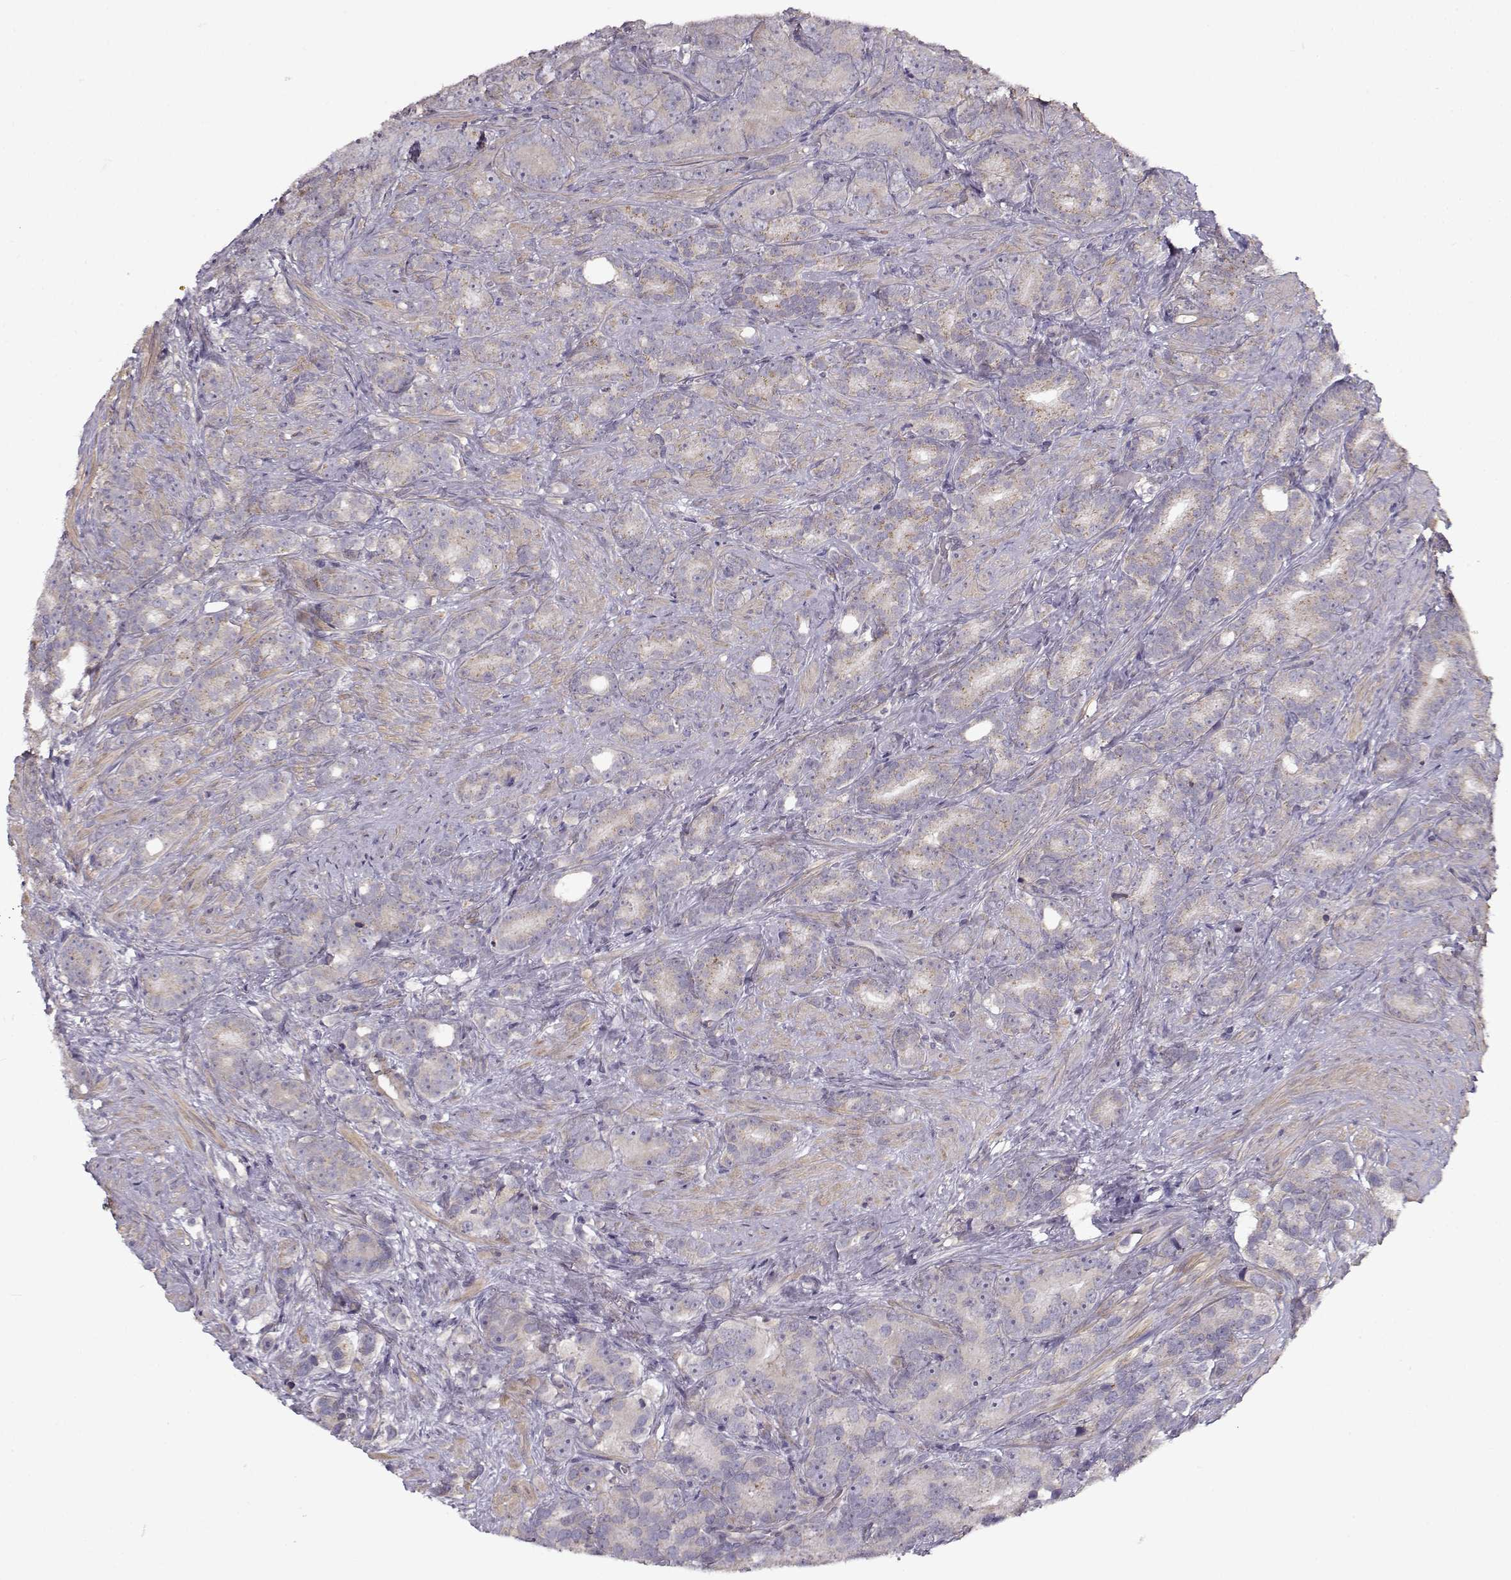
{"staining": {"intensity": "negative", "quantity": "none", "location": "none"}, "tissue": "prostate cancer", "cell_type": "Tumor cells", "image_type": "cancer", "snomed": [{"axis": "morphology", "description": "Adenocarcinoma, High grade"}, {"axis": "topography", "description": "Prostate"}], "caption": "The immunohistochemistry (IHC) histopathology image has no significant expression in tumor cells of prostate adenocarcinoma (high-grade) tissue.", "gene": "ENTPD8", "patient": {"sex": "male", "age": 90}}